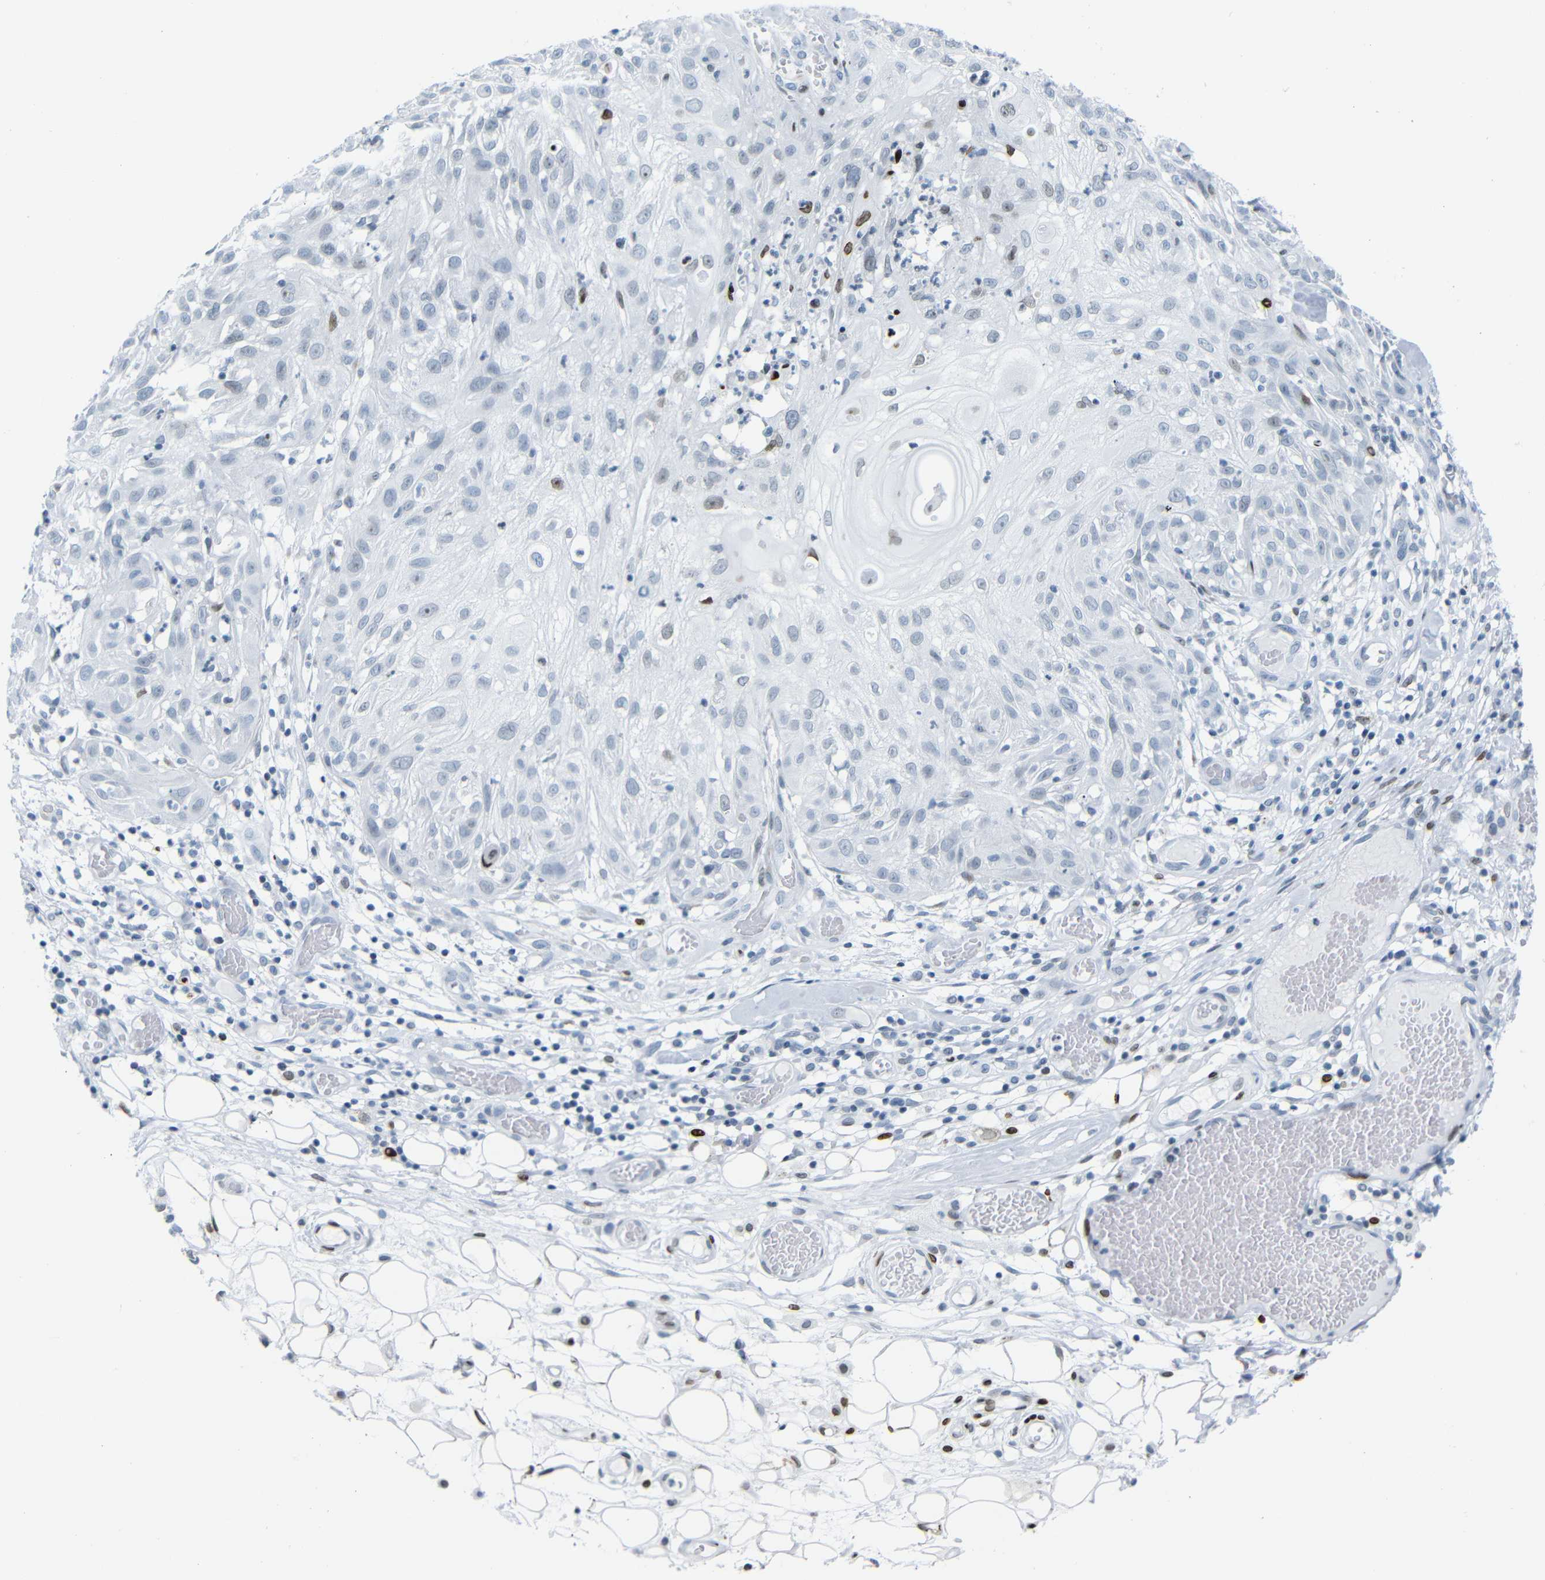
{"staining": {"intensity": "strong", "quantity": "<25%", "location": "nuclear"}, "tissue": "skin cancer", "cell_type": "Tumor cells", "image_type": "cancer", "snomed": [{"axis": "morphology", "description": "Squamous cell carcinoma, NOS"}, {"axis": "topography", "description": "Skin"}], "caption": "Skin squamous cell carcinoma stained for a protein (brown) exhibits strong nuclear positive staining in about <25% of tumor cells.", "gene": "NPIPB15", "patient": {"sex": "male", "age": 75}}